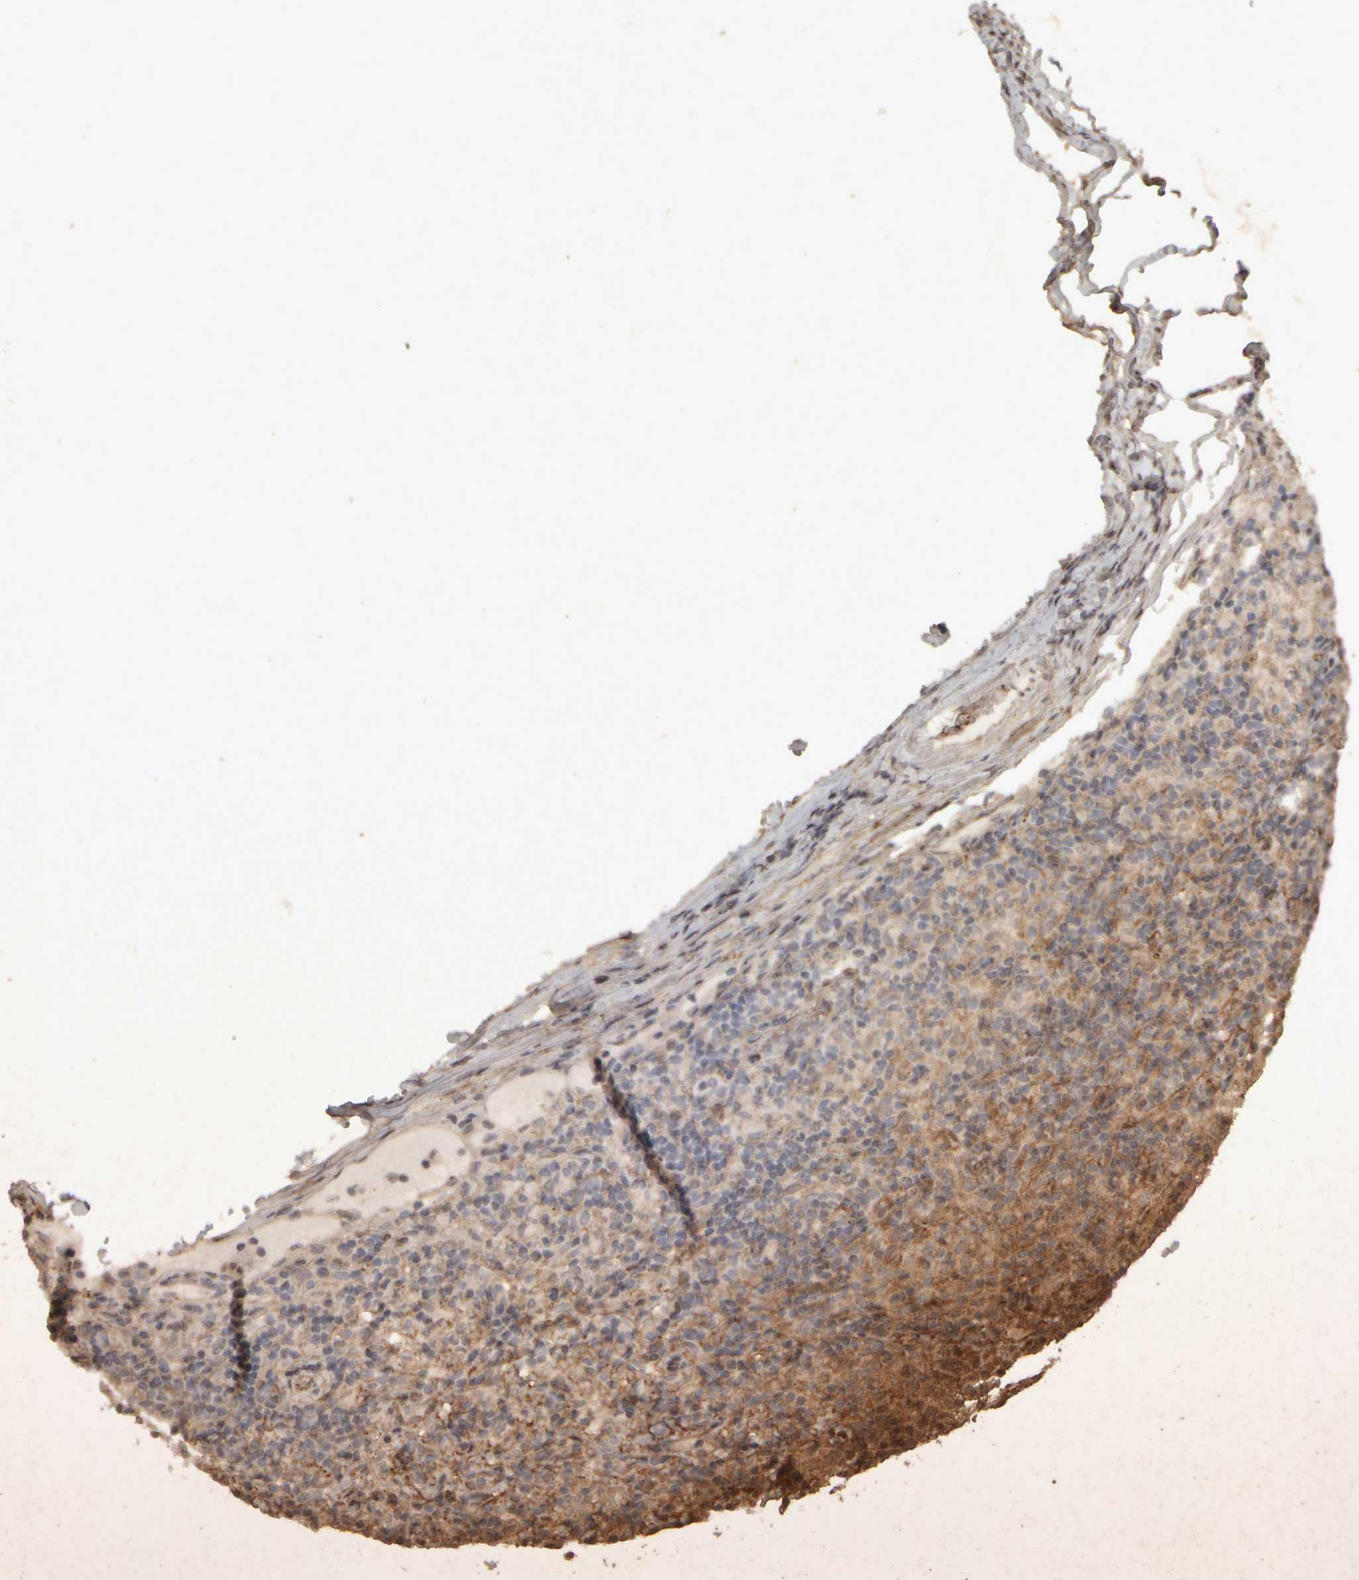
{"staining": {"intensity": "weak", "quantity": "<25%", "location": "cytoplasmic/membranous"}, "tissue": "lymphoma", "cell_type": "Tumor cells", "image_type": "cancer", "snomed": [{"axis": "morphology", "description": "Hodgkin's disease, NOS"}, {"axis": "topography", "description": "Lymph node"}], "caption": "This is an IHC image of human lymphoma. There is no expression in tumor cells.", "gene": "ACO1", "patient": {"sex": "male", "age": 70}}